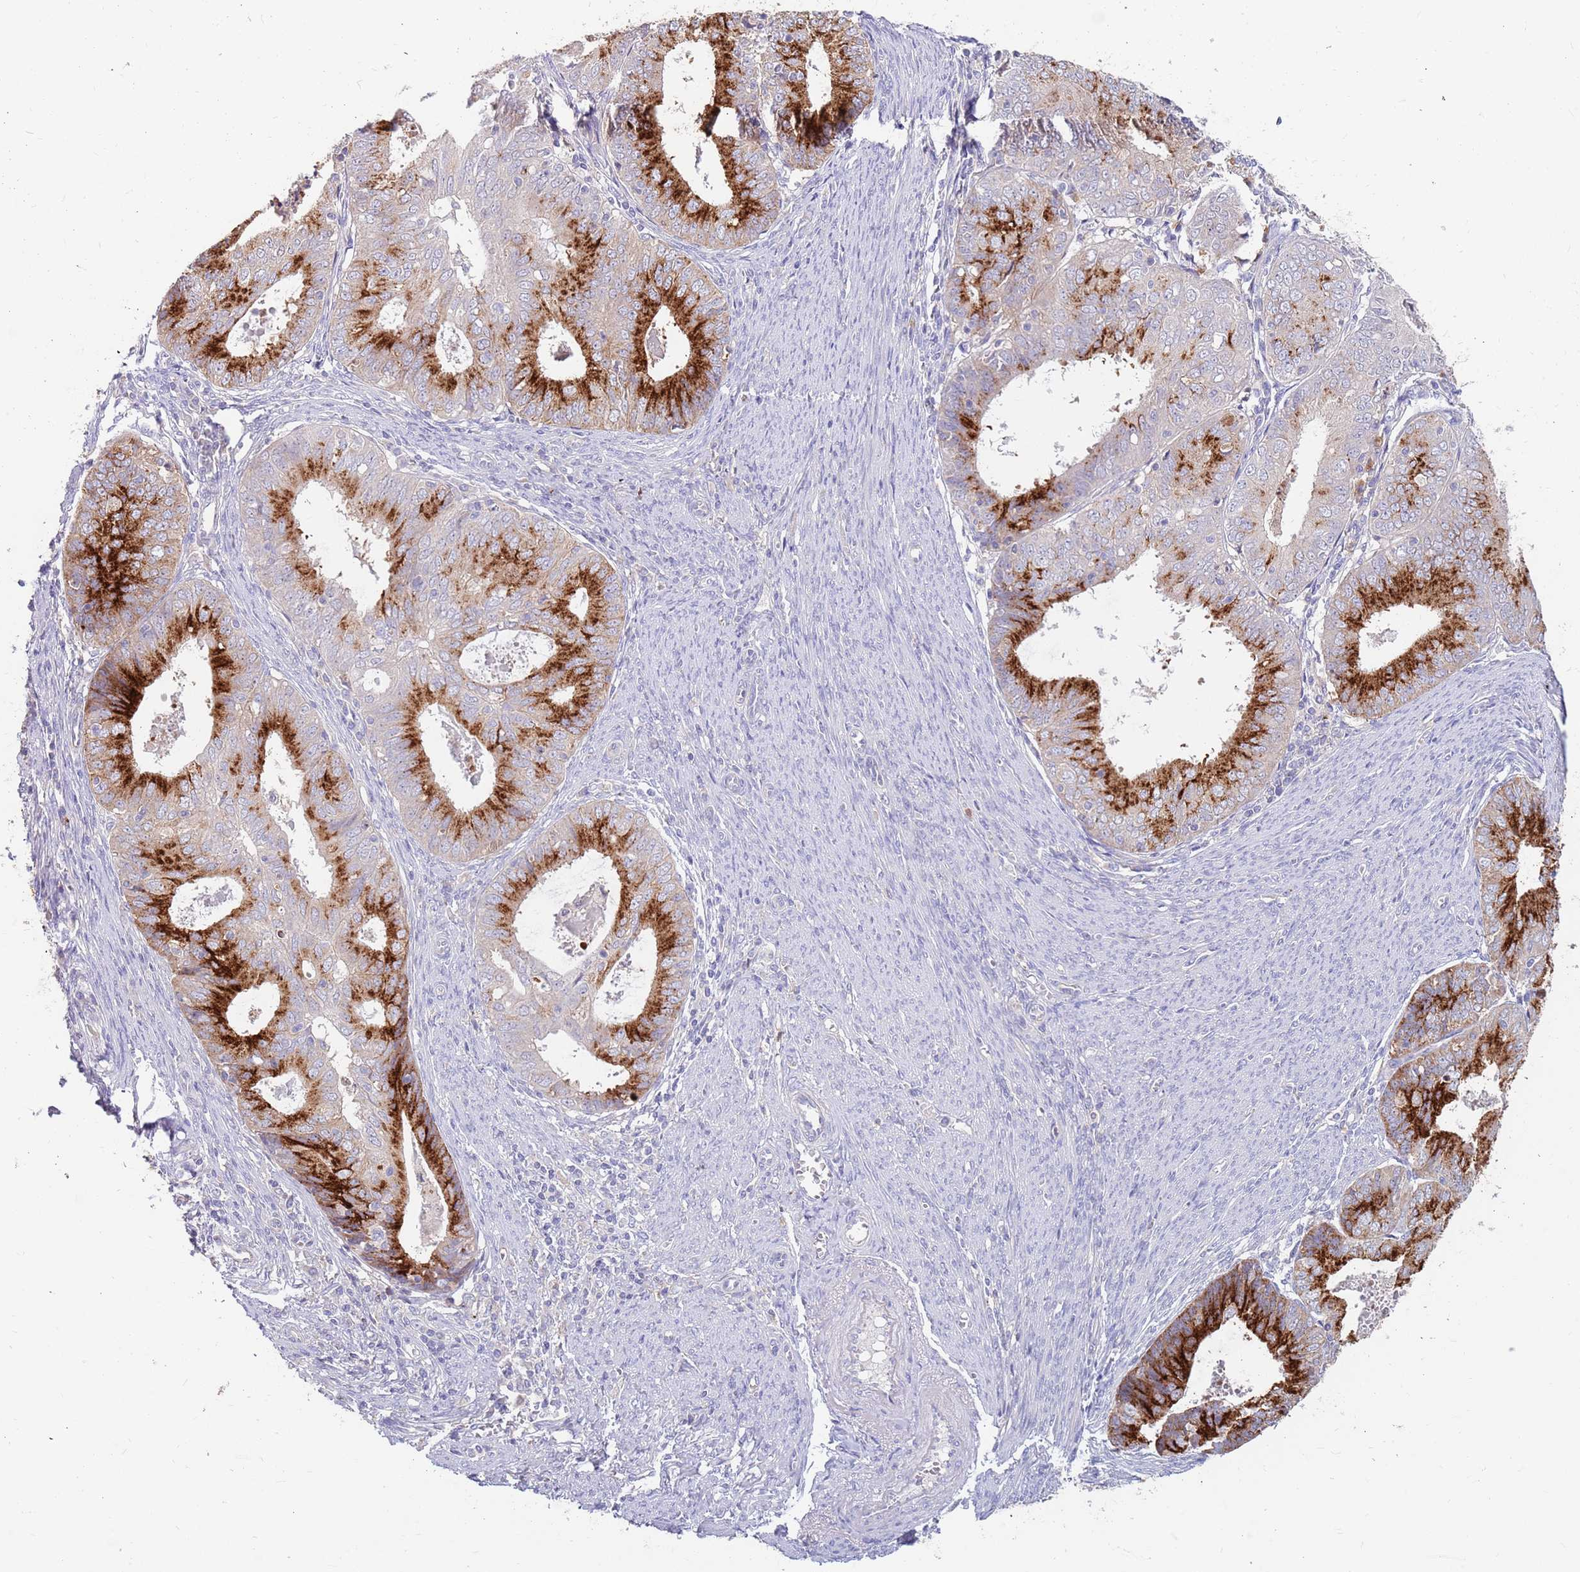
{"staining": {"intensity": "strong", "quantity": "25%-75%", "location": "cytoplasmic/membranous"}, "tissue": "endometrial cancer", "cell_type": "Tumor cells", "image_type": "cancer", "snomed": [{"axis": "morphology", "description": "Adenocarcinoma, NOS"}, {"axis": "topography", "description": "Endometrium"}], "caption": "This is an image of immunohistochemistry staining of endometrial cancer, which shows strong staining in the cytoplasmic/membranous of tumor cells.", "gene": "BORCS5", "patient": {"sex": "female", "age": 57}}